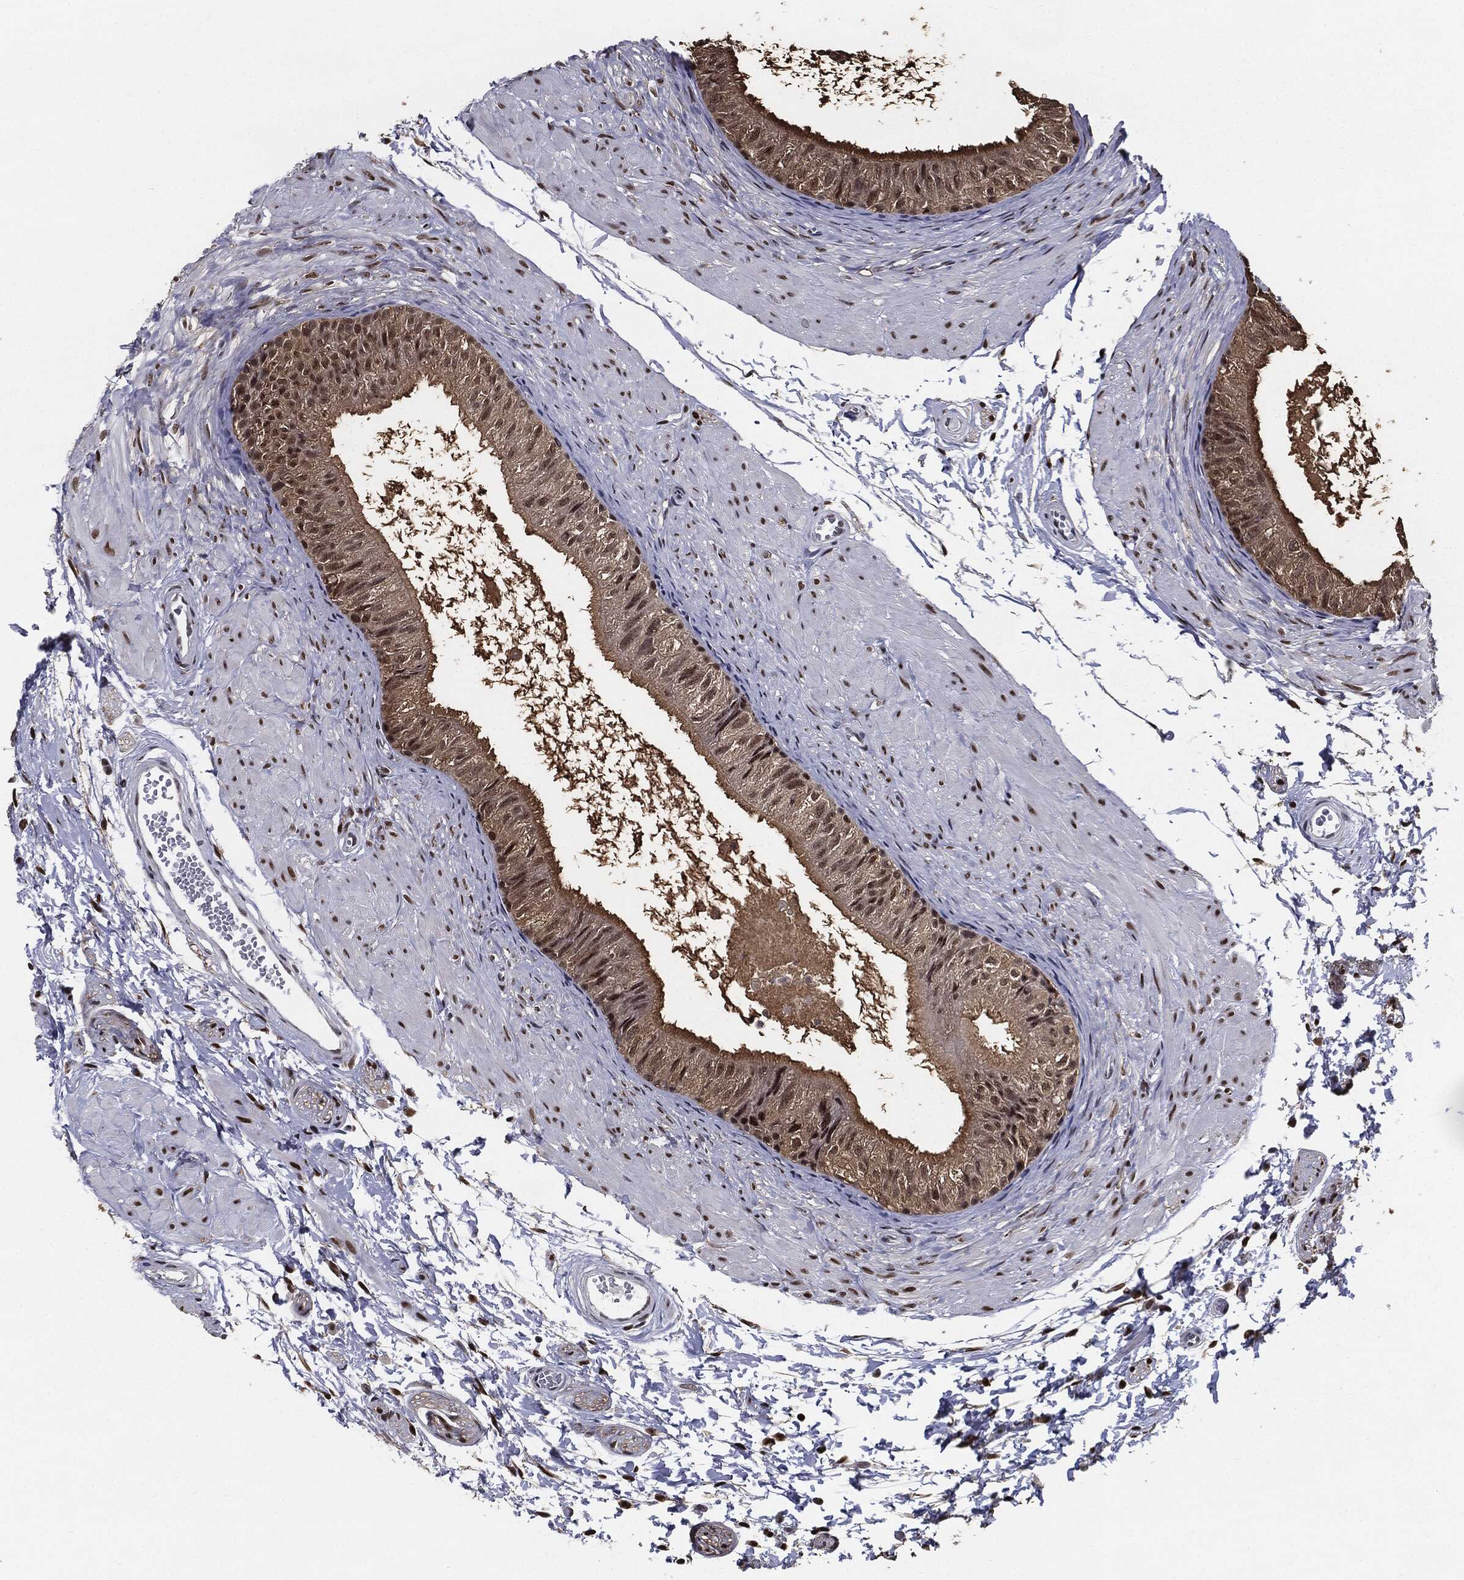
{"staining": {"intensity": "strong", "quantity": "25%-75%", "location": "cytoplasmic/membranous"}, "tissue": "epididymis", "cell_type": "Glandular cells", "image_type": "normal", "snomed": [{"axis": "morphology", "description": "Normal tissue, NOS"}, {"axis": "topography", "description": "Epididymis"}], "caption": "Immunohistochemical staining of normal epididymis reveals 25%-75% levels of strong cytoplasmic/membranous protein positivity in approximately 25%-75% of glandular cells.", "gene": "JUN", "patient": {"sex": "male", "age": 22}}